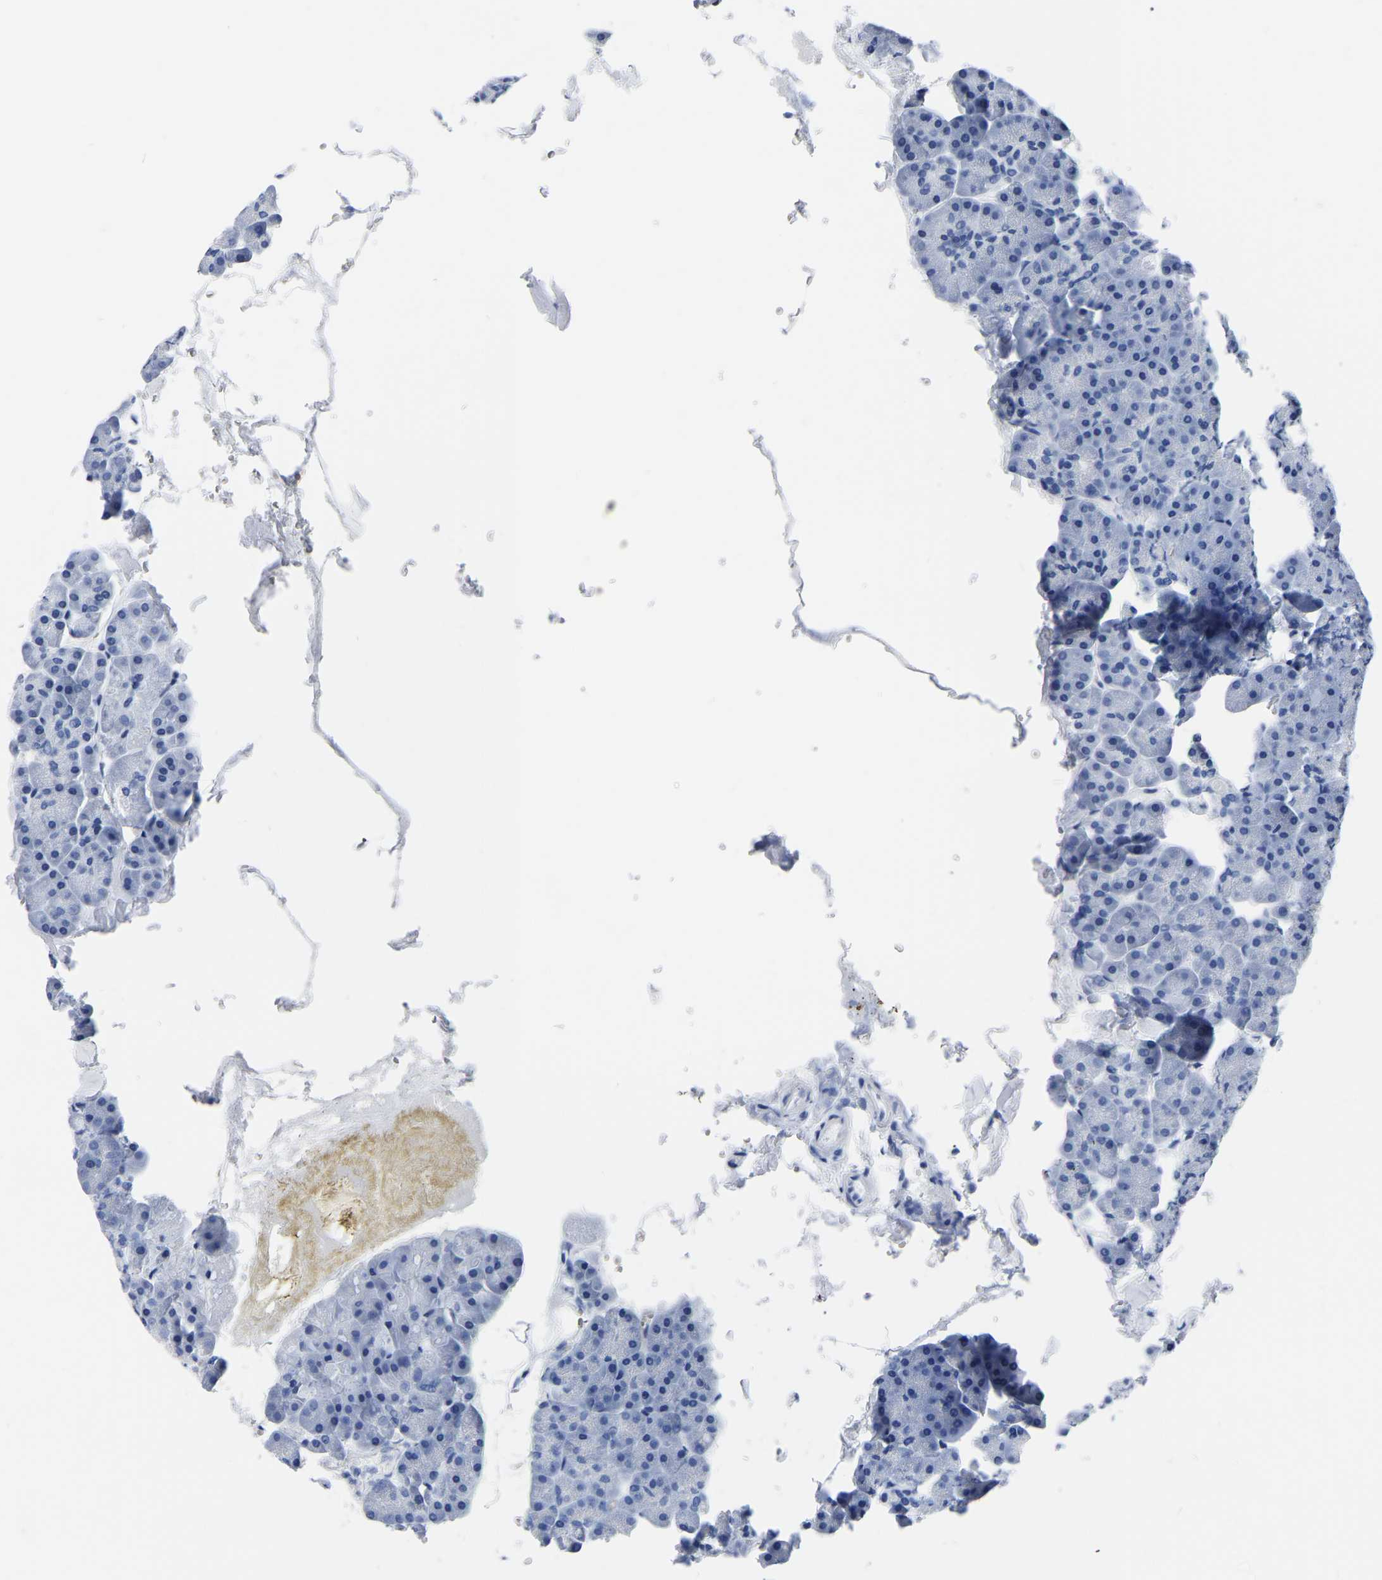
{"staining": {"intensity": "negative", "quantity": "none", "location": "none"}, "tissue": "pancreas", "cell_type": "Exocrine glandular cells", "image_type": "normal", "snomed": [{"axis": "morphology", "description": "Normal tissue, NOS"}, {"axis": "topography", "description": "Pancreas"}], "caption": "IHC of unremarkable pancreas reveals no positivity in exocrine glandular cells.", "gene": "IMPG2", "patient": {"sex": "male", "age": 35}}